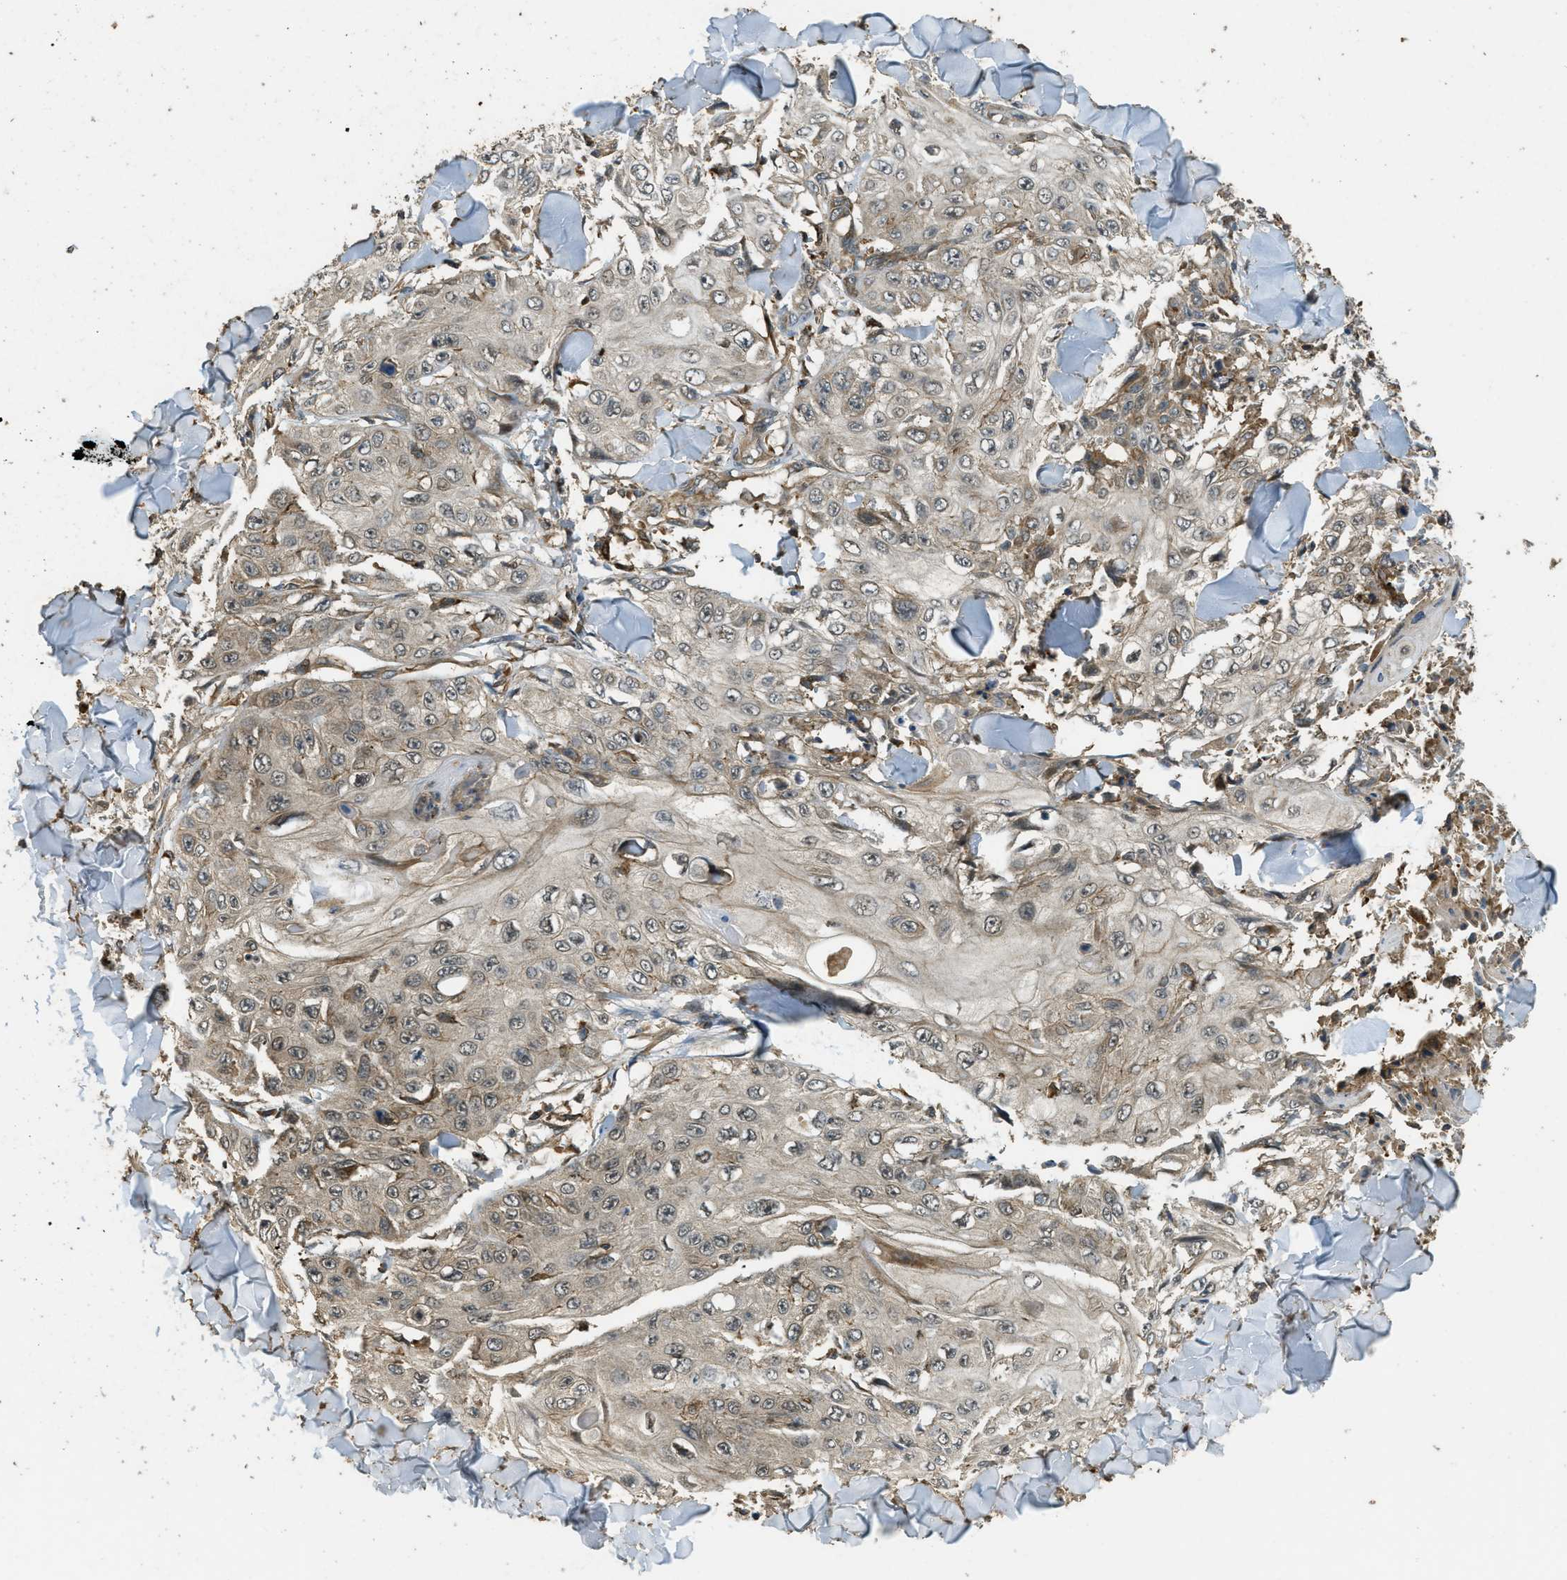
{"staining": {"intensity": "weak", "quantity": "25%-75%", "location": "cytoplasmic/membranous"}, "tissue": "skin cancer", "cell_type": "Tumor cells", "image_type": "cancer", "snomed": [{"axis": "morphology", "description": "Squamous cell carcinoma, NOS"}, {"axis": "topography", "description": "Skin"}], "caption": "DAB (3,3'-diaminobenzidine) immunohistochemical staining of skin cancer (squamous cell carcinoma) displays weak cytoplasmic/membranous protein positivity in approximately 25%-75% of tumor cells. (DAB = brown stain, brightfield microscopy at high magnification).", "gene": "PPP6R3", "patient": {"sex": "male", "age": 86}}